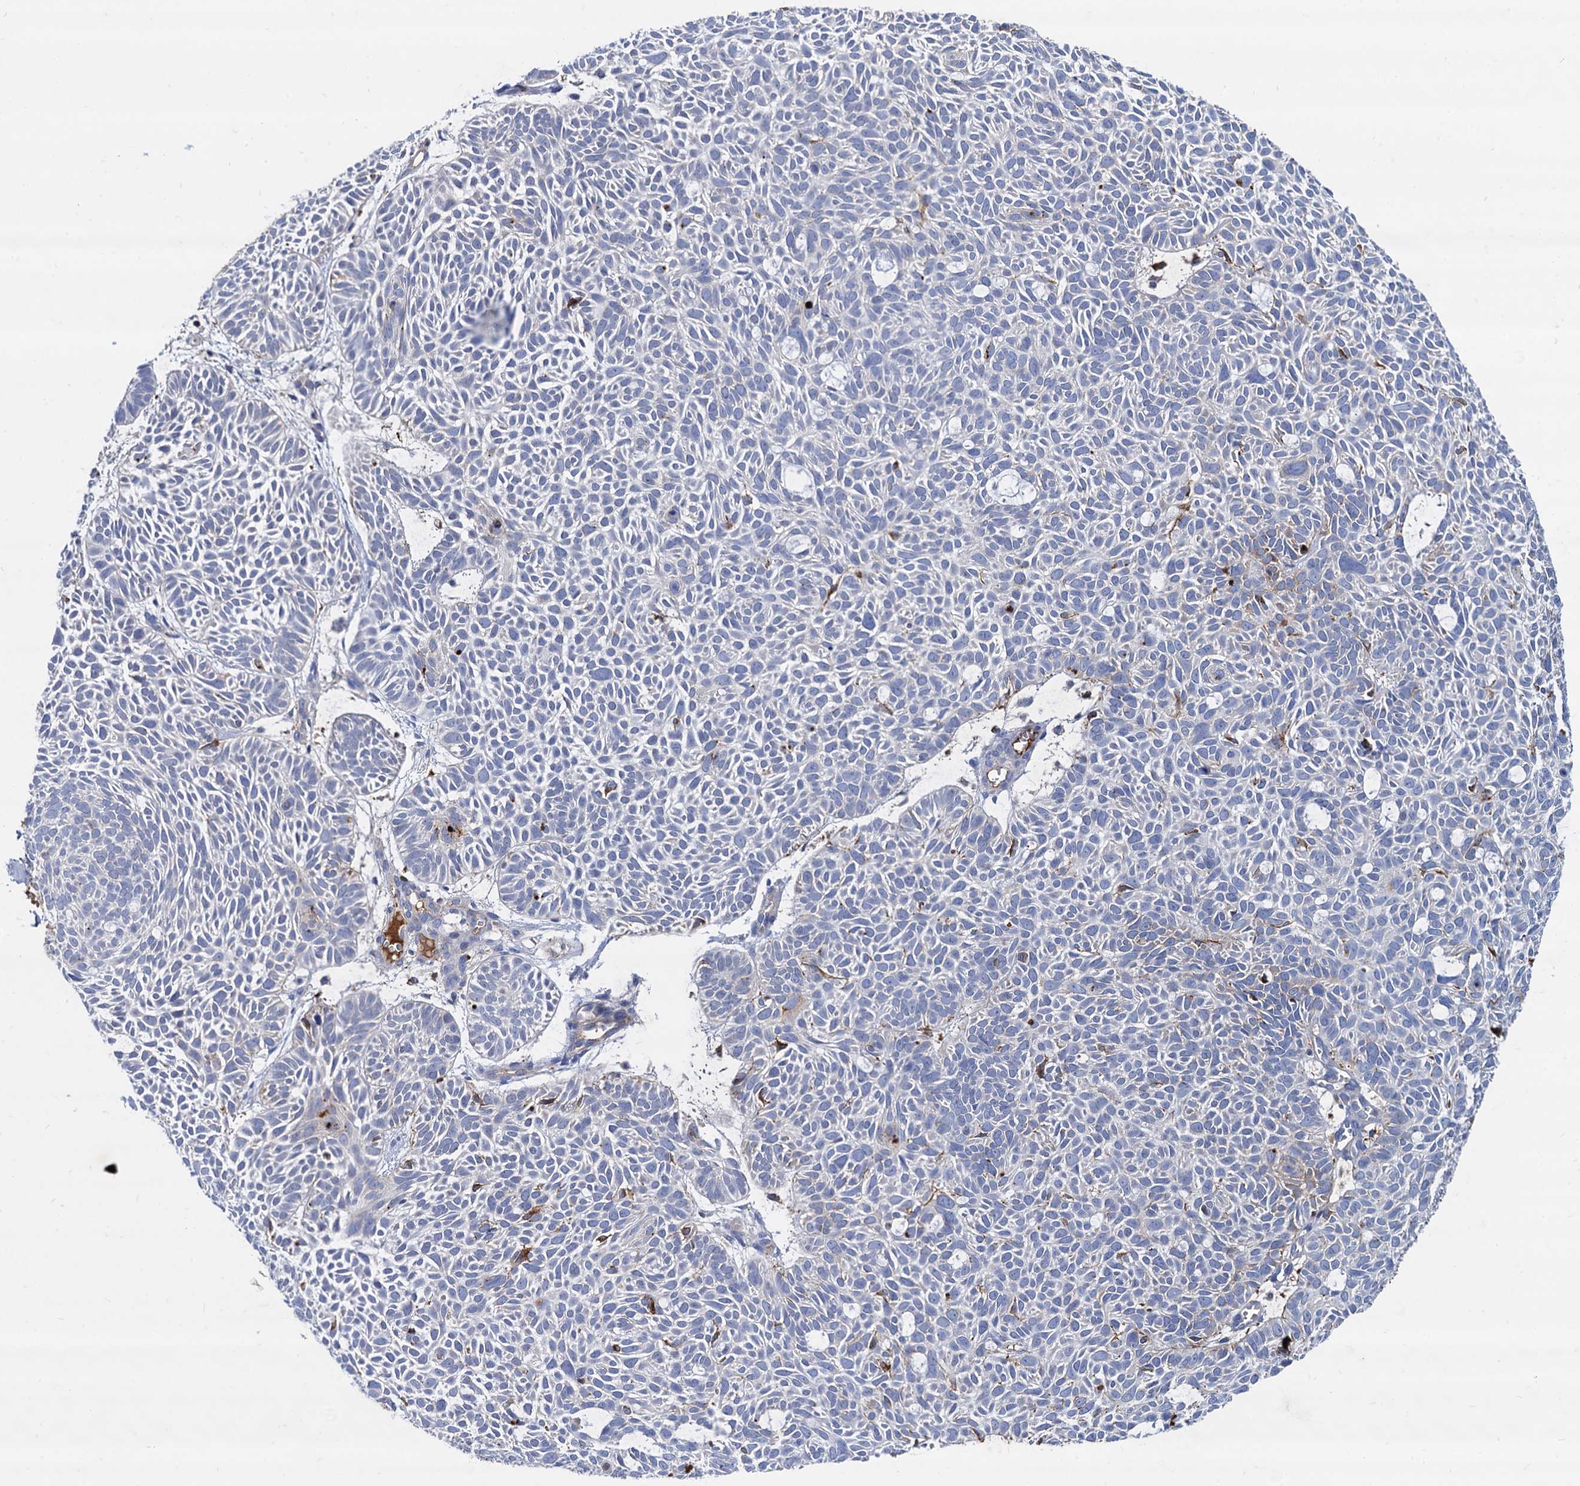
{"staining": {"intensity": "negative", "quantity": "none", "location": "none"}, "tissue": "skin cancer", "cell_type": "Tumor cells", "image_type": "cancer", "snomed": [{"axis": "morphology", "description": "Basal cell carcinoma"}, {"axis": "topography", "description": "Skin"}], "caption": "A high-resolution micrograph shows IHC staining of basal cell carcinoma (skin), which displays no significant staining in tumor cells.", "gene": "APOD", "patient": {"sex": "male", "age": 69}}